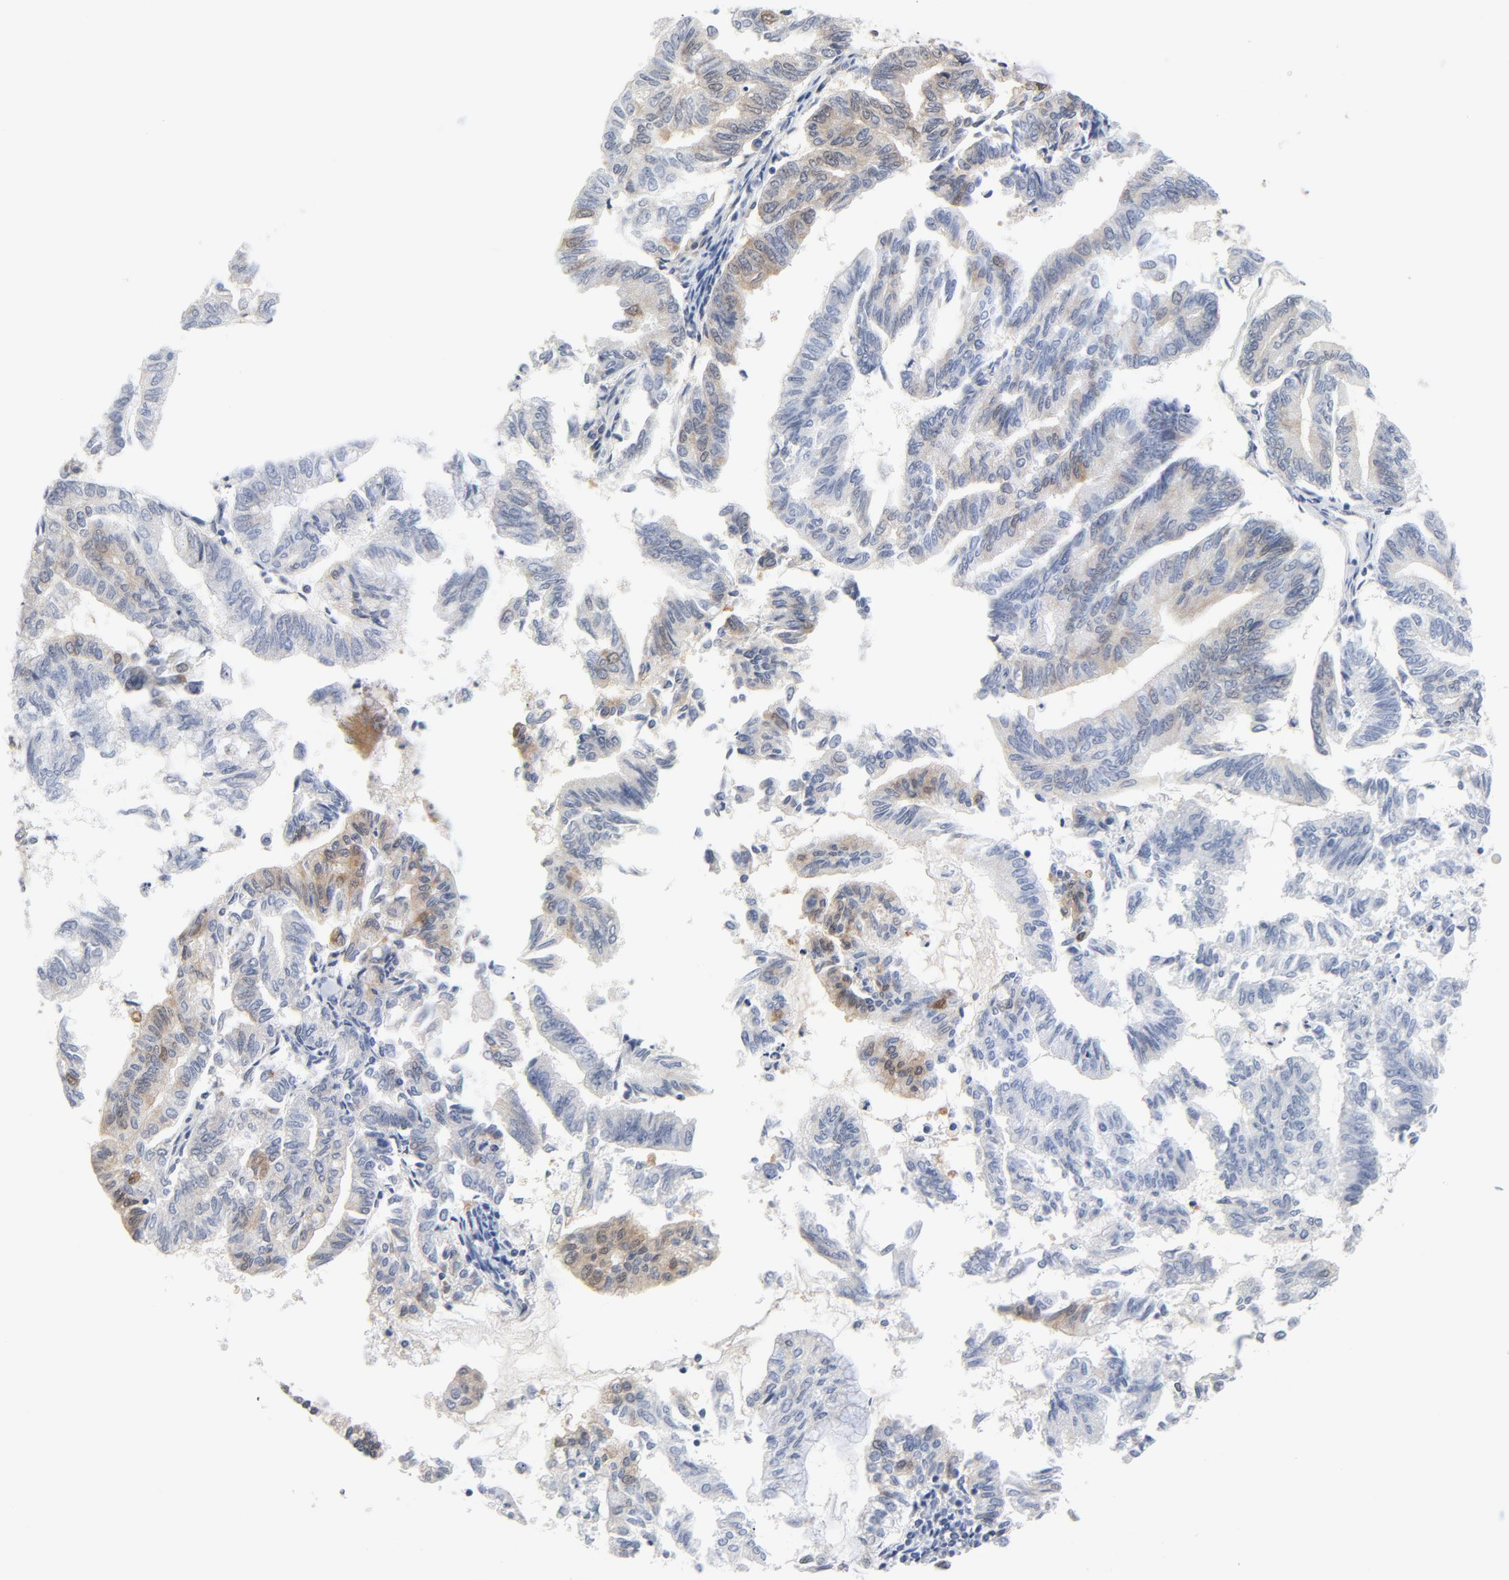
{"staining": {"intensity": "weak", "quantity": ">75%", "location": "cytoplasmic/membranous"}, "tissue": "endometrial cancer", "cell_type": "Tumor cells", "image_type": "cancer", "snomed": [{"axis": "morphology", "description": "Adenocarcinoma, NOS"}, {"axis": "topography", "description": "Endometrium"}], "caption": "Endometrial cancer was stained to show a protein in brown. There is low levels of weak cytoplasmic/membranous positivity in approximately >75% of tumor cells. The staining is performed using DAB (3,3'-diaminobenzidine) brown chromogen to label protein expression. The nuclei are counter-stained blue using hematoxylin.", "gene": "BAD", "patient": {"sex": "female", "age": 79}}